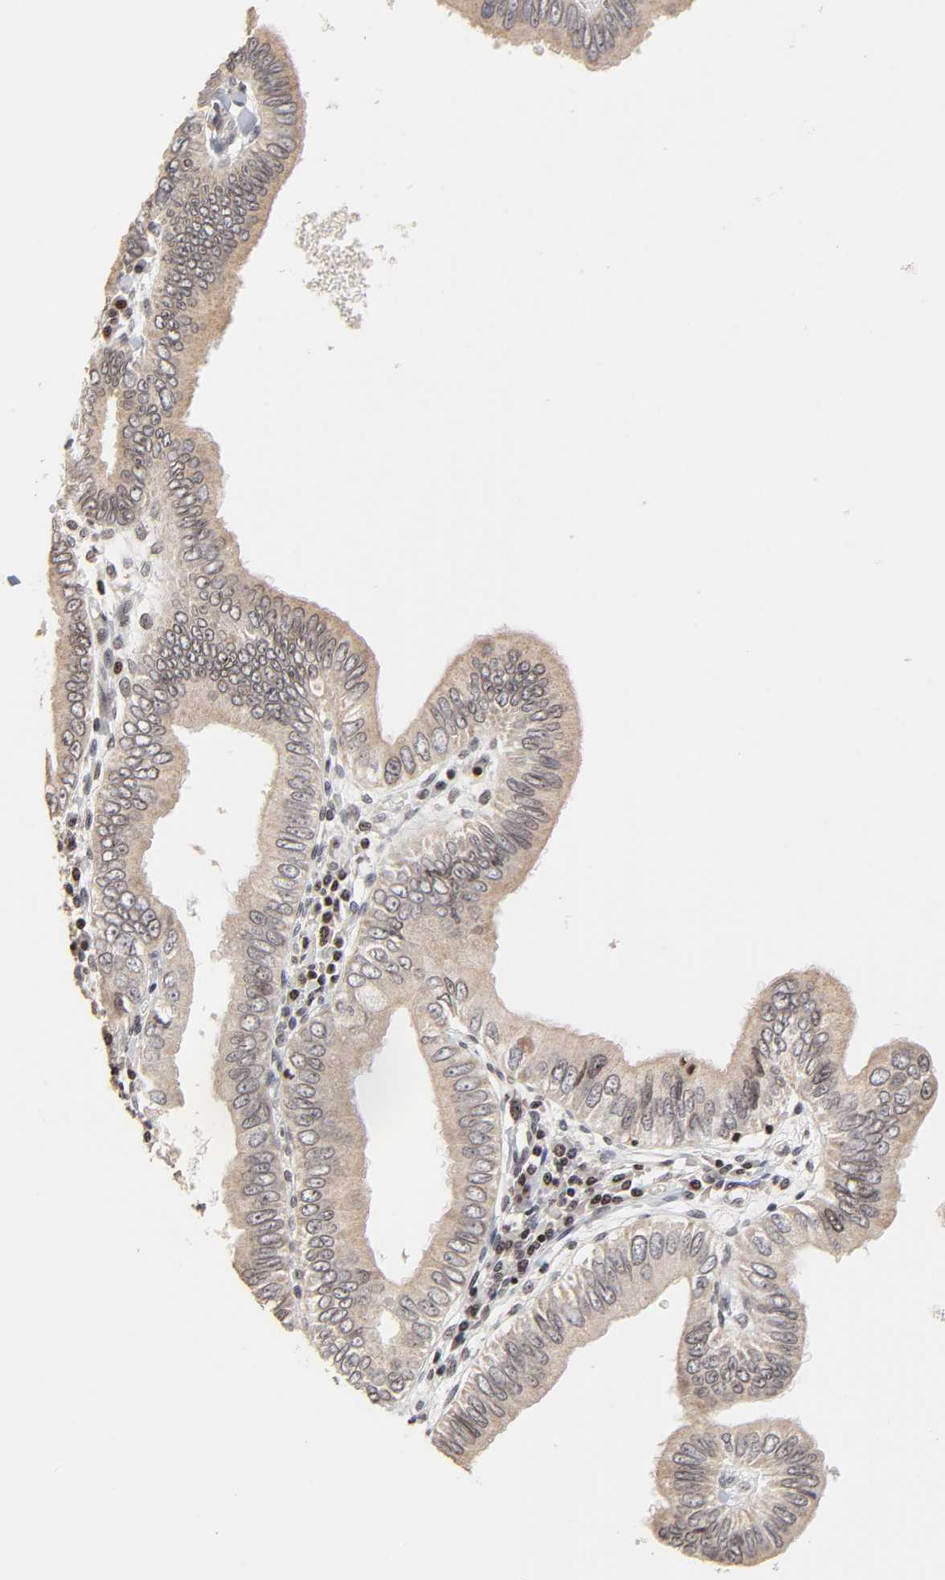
{"staining": {"intensity": "weak", "quantity": "<25%", "location": "cytoplasmic/membranous"}, "tissue": "pancreatic cancer", "cell_type": "Tumor cells", "image_type": "cancer", "snomed": [{"axis": "morphology", "description": "Normal tissue, NOS"}, {"axis": "topography", "description": "Lymph node"}], "caption": "Photomicrograph shows no significant protein staining in tumor cells of pancreatic cancer. (DAB immunohistochemistry (IHC) with hematoxylin counter stain).", "gene": "ZNF473", "patient": {"sex": "male", "age": 50}}